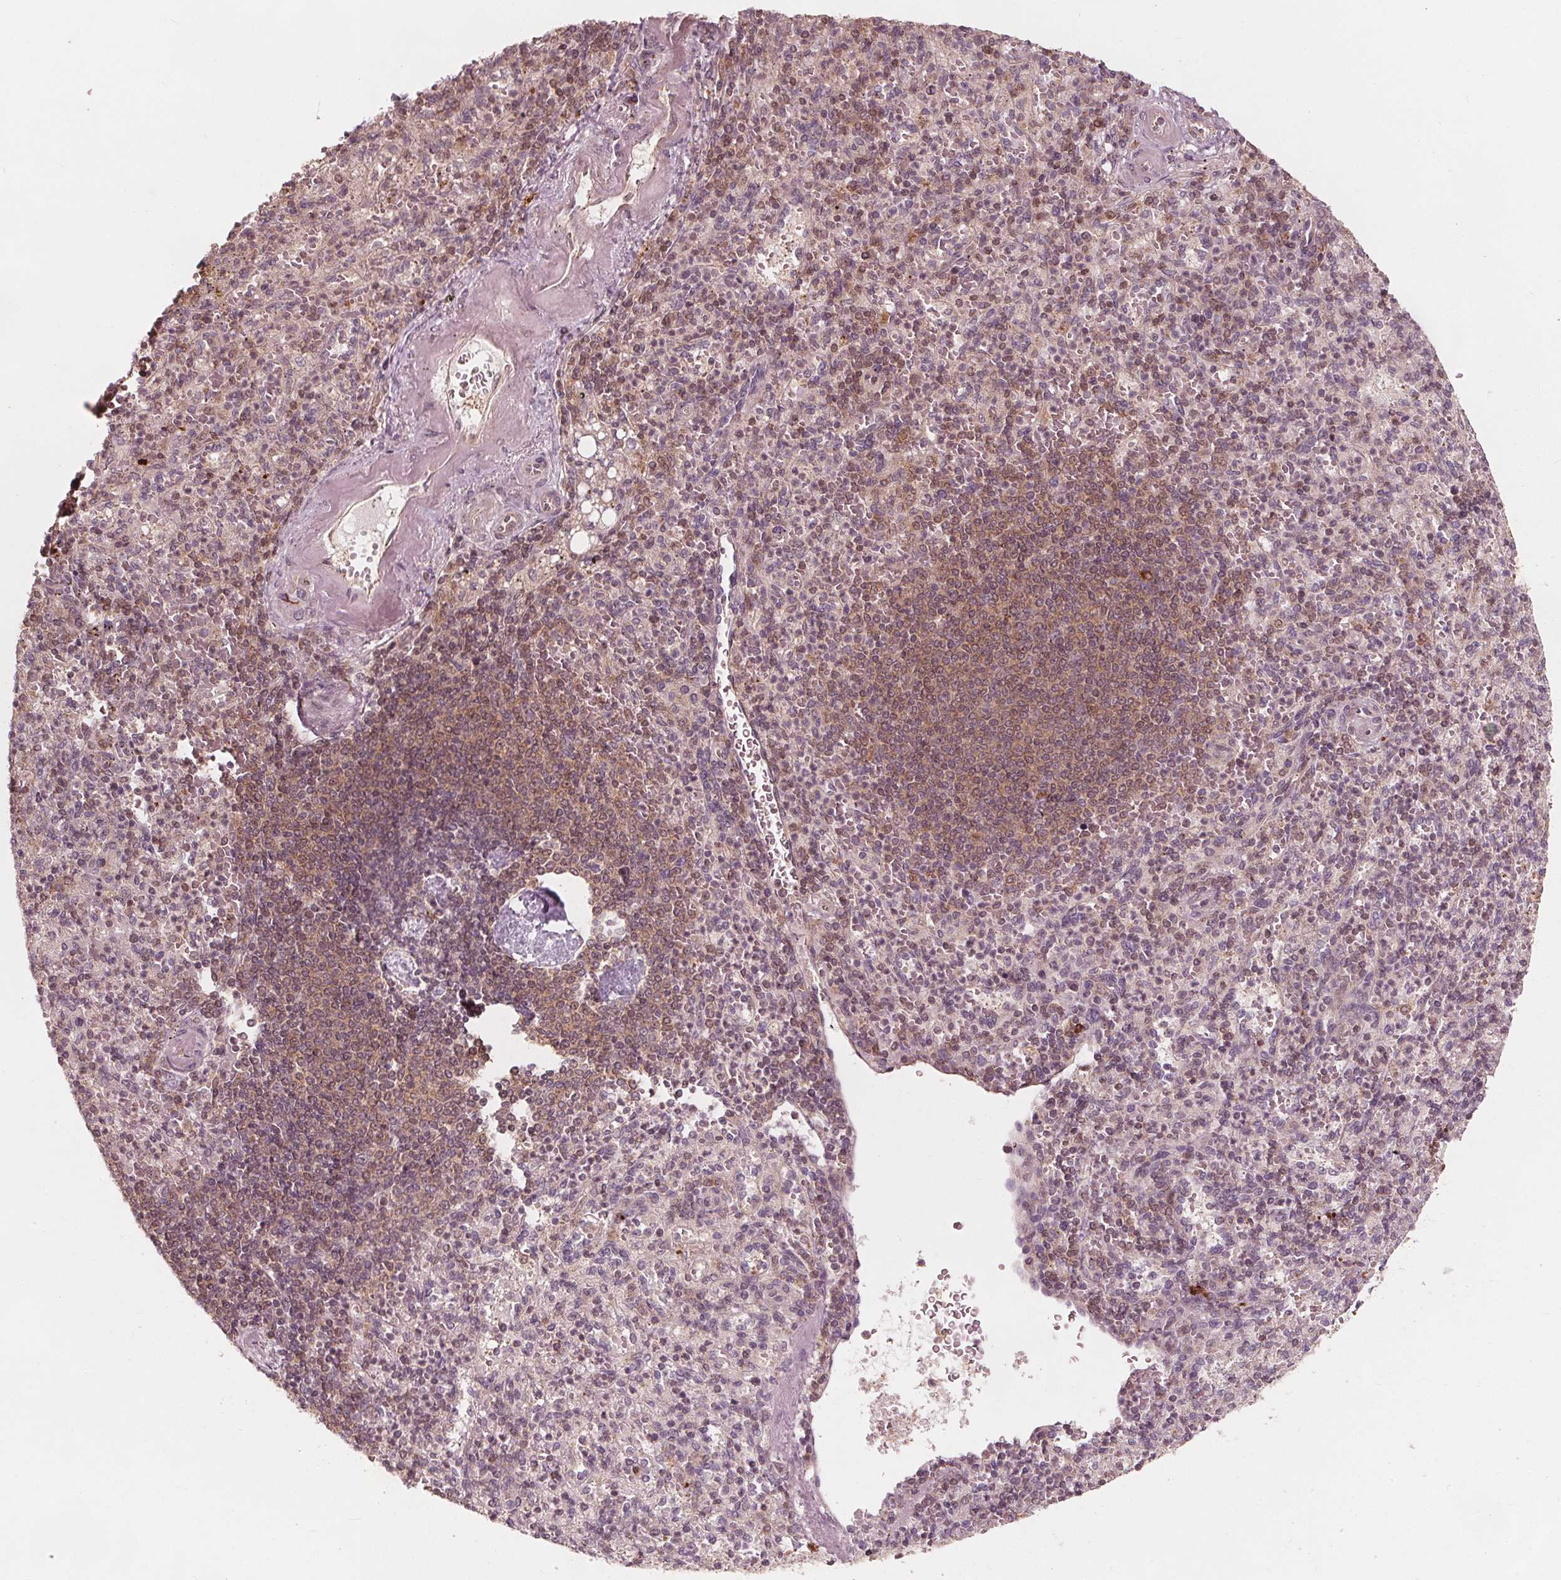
{"staining": {"intensity": "moderate", "quantity": "25%-75%", "location": "cytoplasmic/membranous"}, "tissue": "spleen", "cell_type": "Cells in red pulp", "image_type": "normal", "snomed": [{"axis": "morphology", "description": "Normal tissue, NOS"}, {"axis": "topography", "description": "Spleen"}], "caption": "Immunohistochemical staining of normal human spleen reveals moderate cytoplasmic/membranous protein positivity in approximately 25%-75% of cells in red pulp.", "gene": "AIP", "patient": {"sex": "female", "age": 74}}